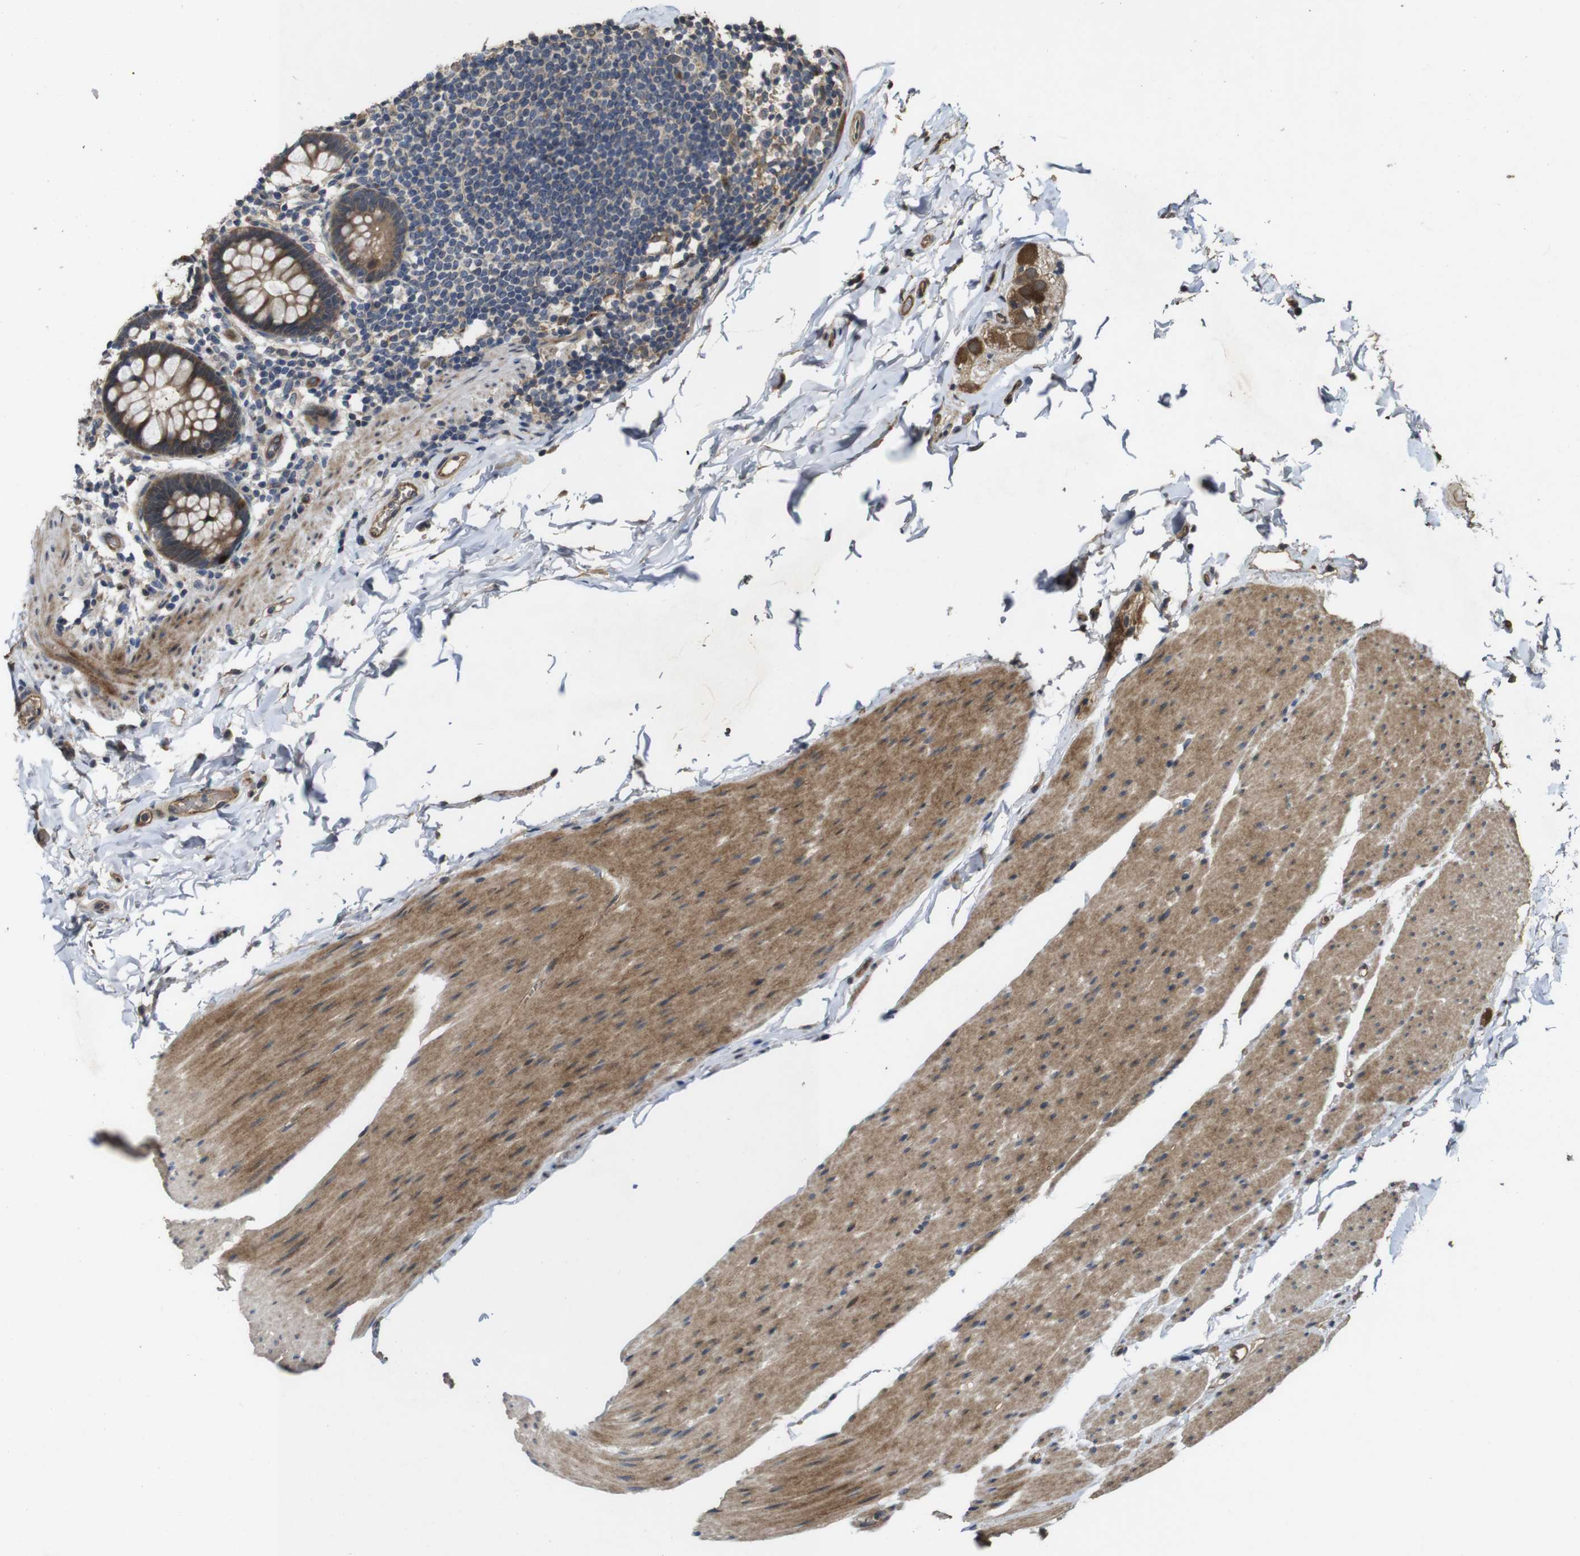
{"staining": {"intensity": "moderate", "quantity": ">75%", "location": "cytoplasmic/membranous"}, "tissue": "colon", "cell_type": "Endothelial cells", "image_type": "normal", "snomed": [{"axis": "morphology", "description": "Normal tissue, NOS"}, {"axis": "topography", "description": "Colon"}], "caption": "Protein staining exhibits moderate cytoplasmic/membranous expression in approximately >75% of endothelial cells in unremarkable colon.", "gene": "PCDHB10", "patient": {"sex": "female", "age": 80}}